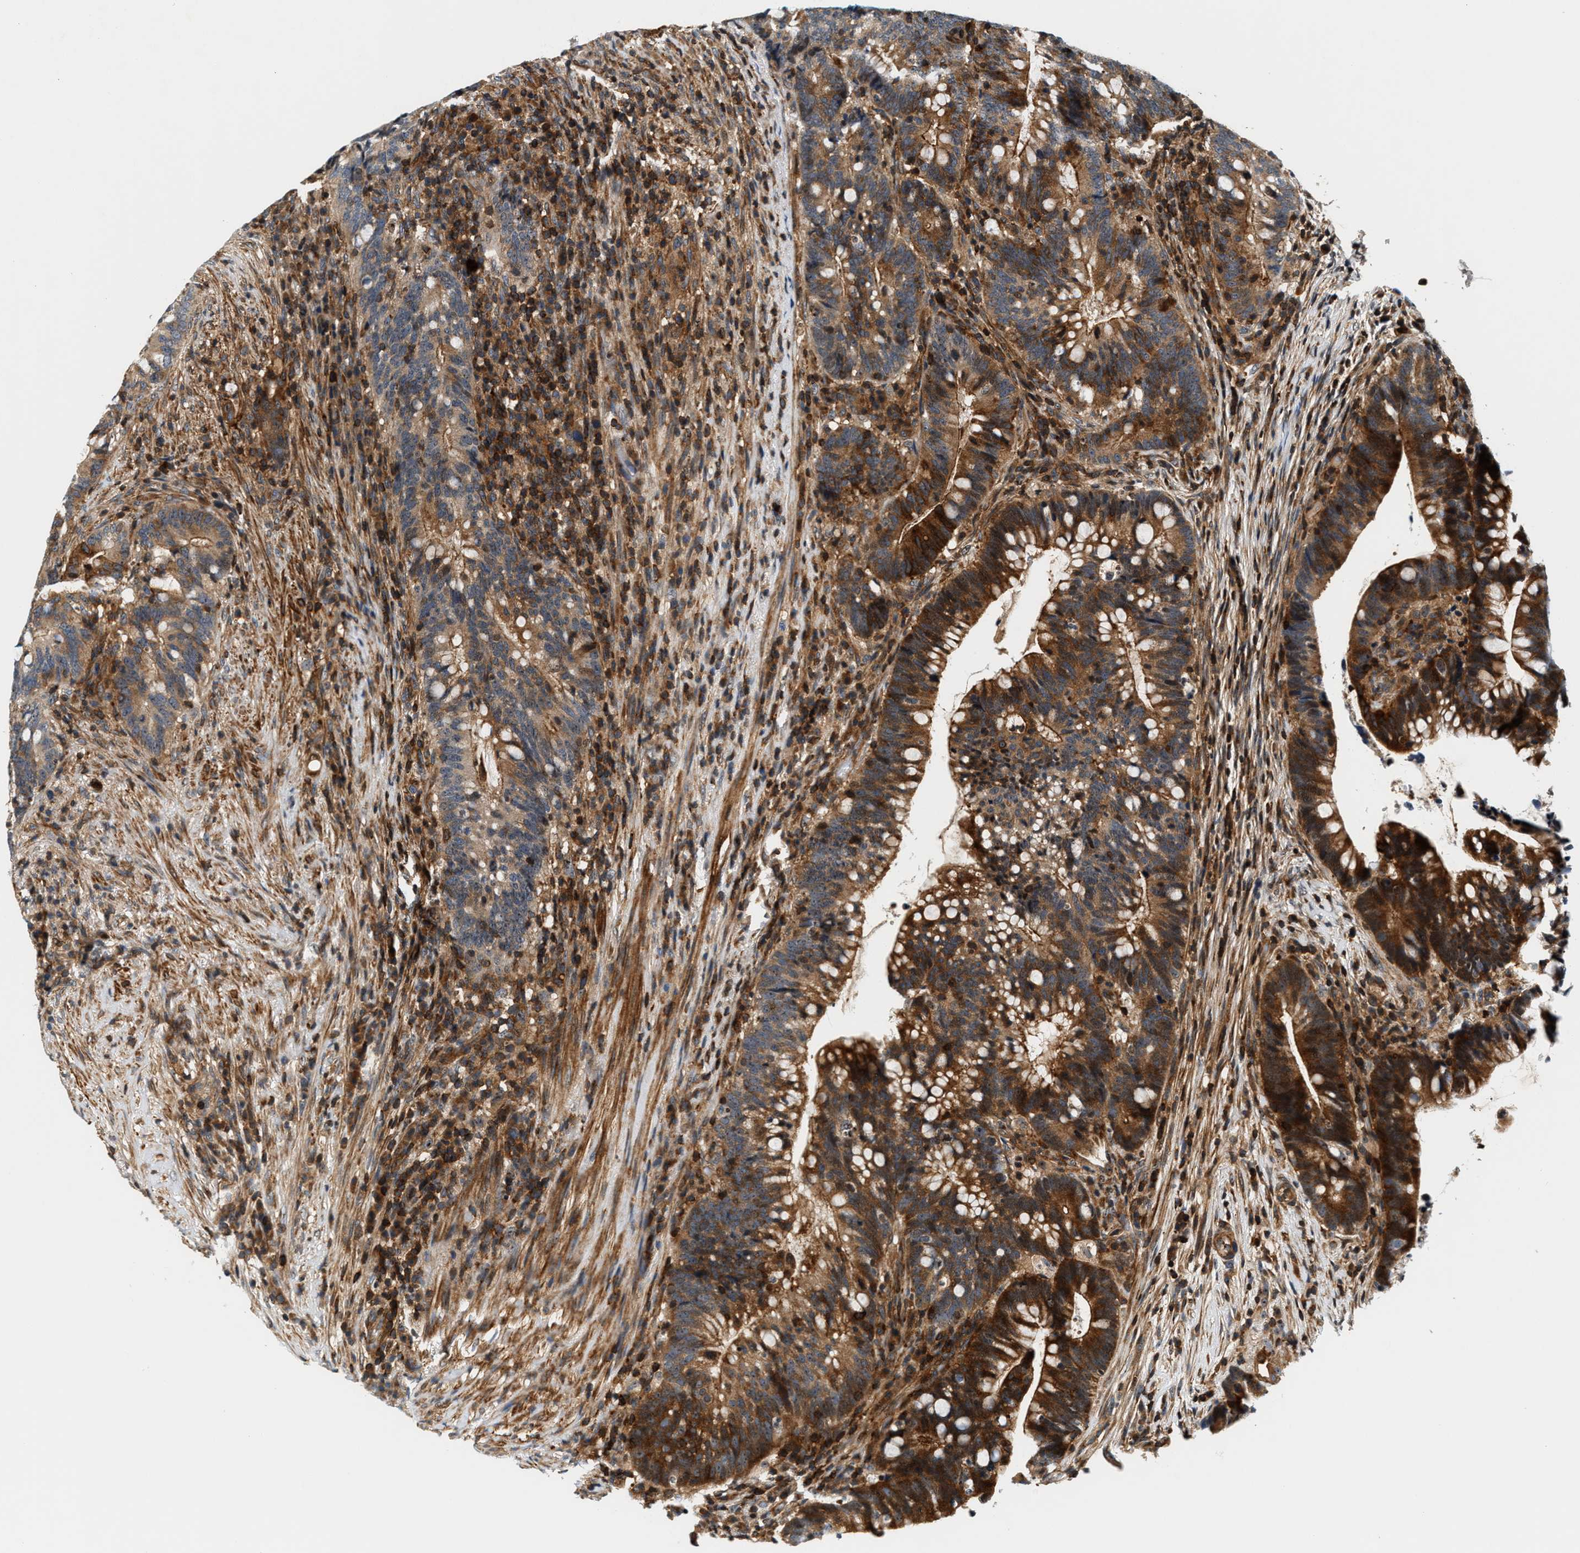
{"staining": {"intensity": "strong", "quantity": "25%-75%", "location": "cytoplasmic/membranous"}, "tissue": "colorectal cancer", "cell_type": "Tumor cells", "image_type": "cancer", "snomed": [{"axis": "morphology", "description": "Adenocarcinoma, NOS"}, {"axis": "topography", "description": "Colon"}], "caption": "DAB (3,3'-diaminobenzidine) immunohistochemical staining of adenocarcinoma (colorectal) demonstrates strong cytoplasmic/membranous protein positivity in approximately 25%-75% of tumor cells. The staining is performed using DAB brown chromogen to label protein expression. The nuclei are counter-stained blue using hematoxylin.", "gene": "SAMD9", "patient": {"sex": "female", "age": 66}}